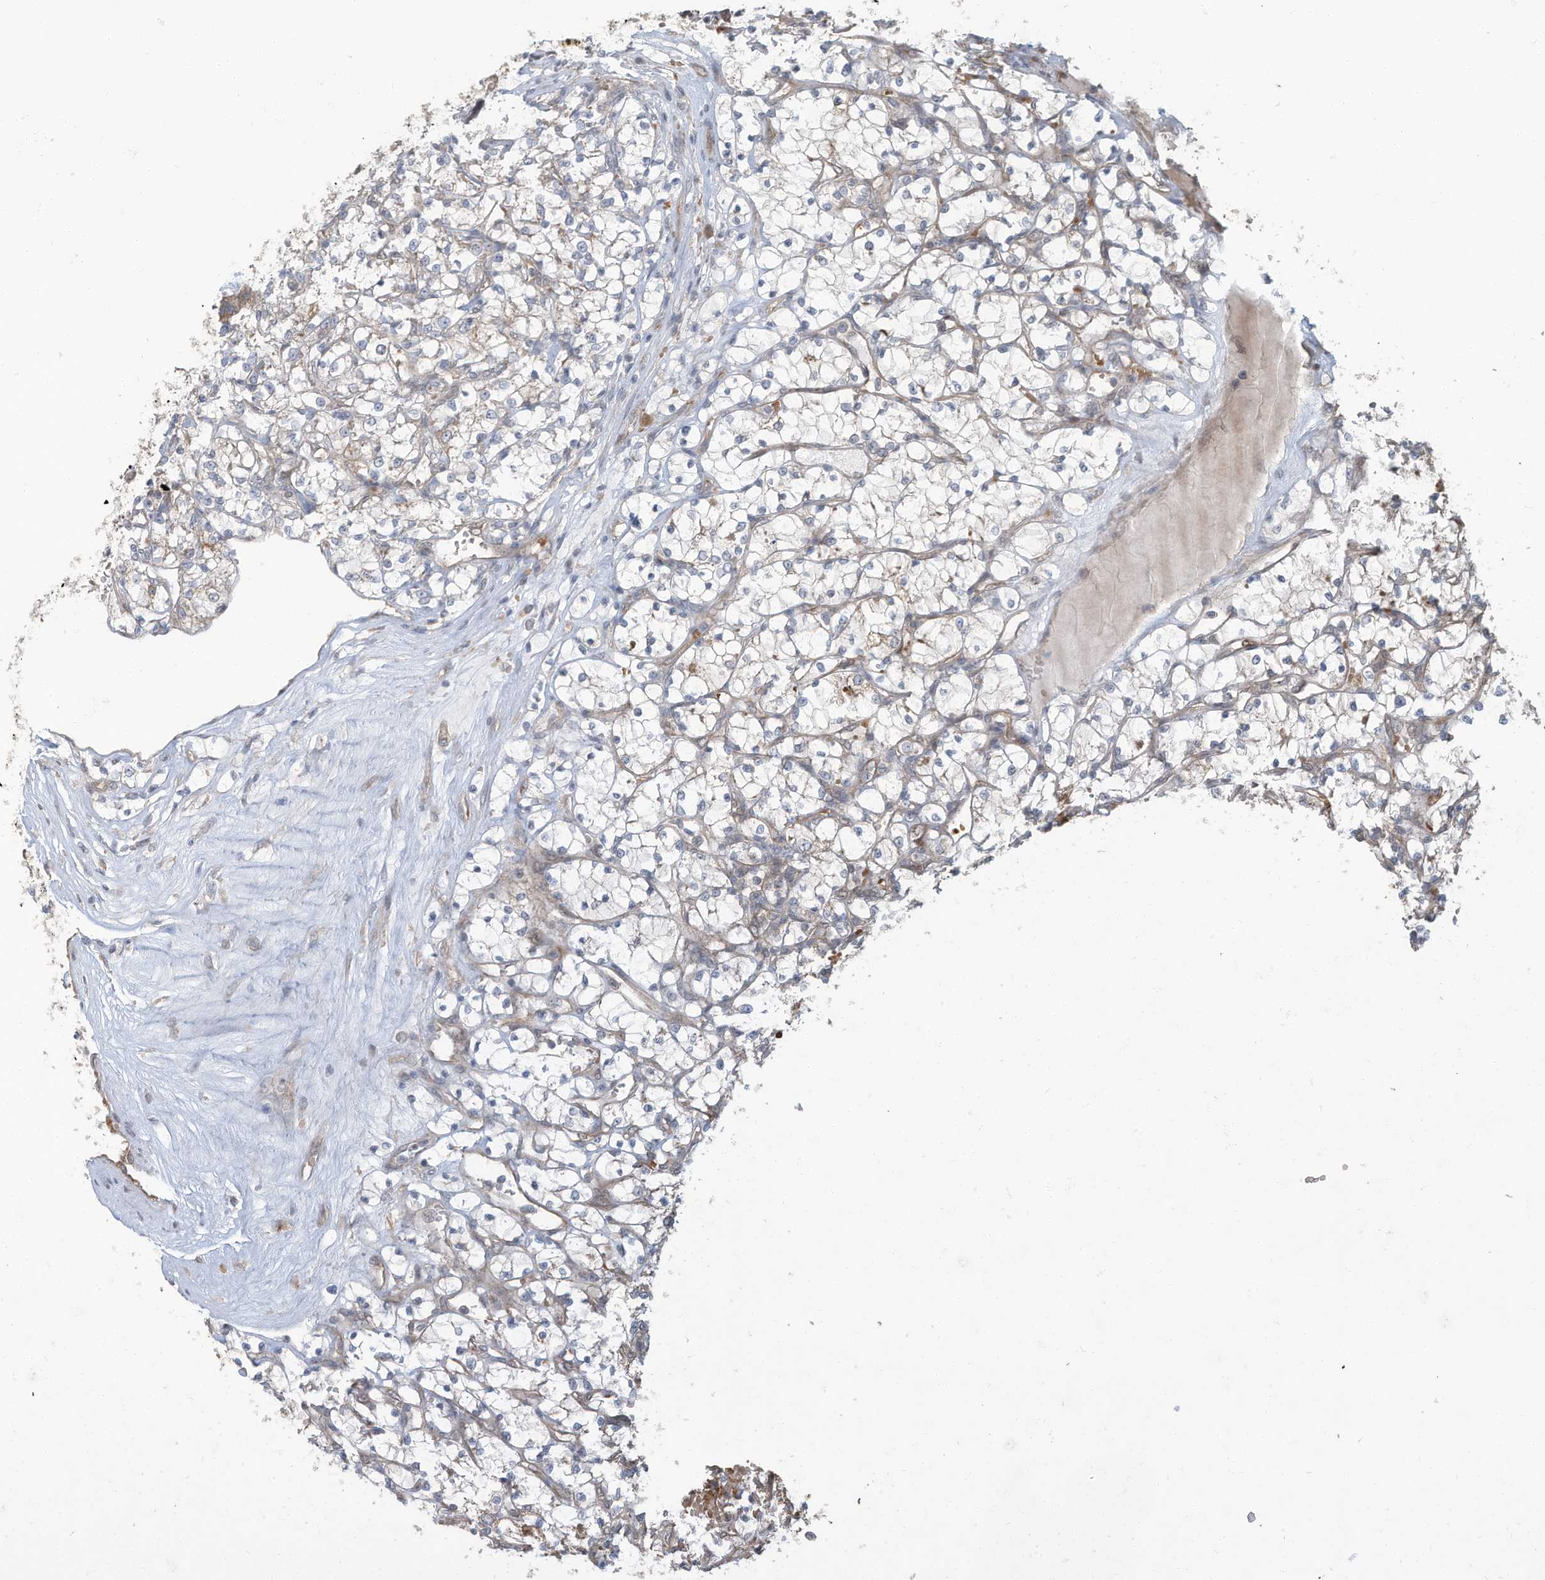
{"staining": {"intensity": "moderate", "quantity": "<25%", "location": "cytoplasmic/membranous"}, "tissue": "renal cancer", "cell_type": "Tumor cells", "image_type": "cancer", "snomed": [{"axis": "morphology", "description": "Adenocarcinoma, NOS"}, {"axis": "topography", "description": "Kidney"}], "caption": "A high-resolution histopathology image shows immunohistochemistry staining of renal adenocarcinoma, which exhibits moderate cytoplasmic/membranous positivity in approximately <25% of tumor cells. (DAB = brown stain, brightfield microscopy at high magnification).", "gene": "ERI2", "patient": {"sex": "female", "age": 69}}